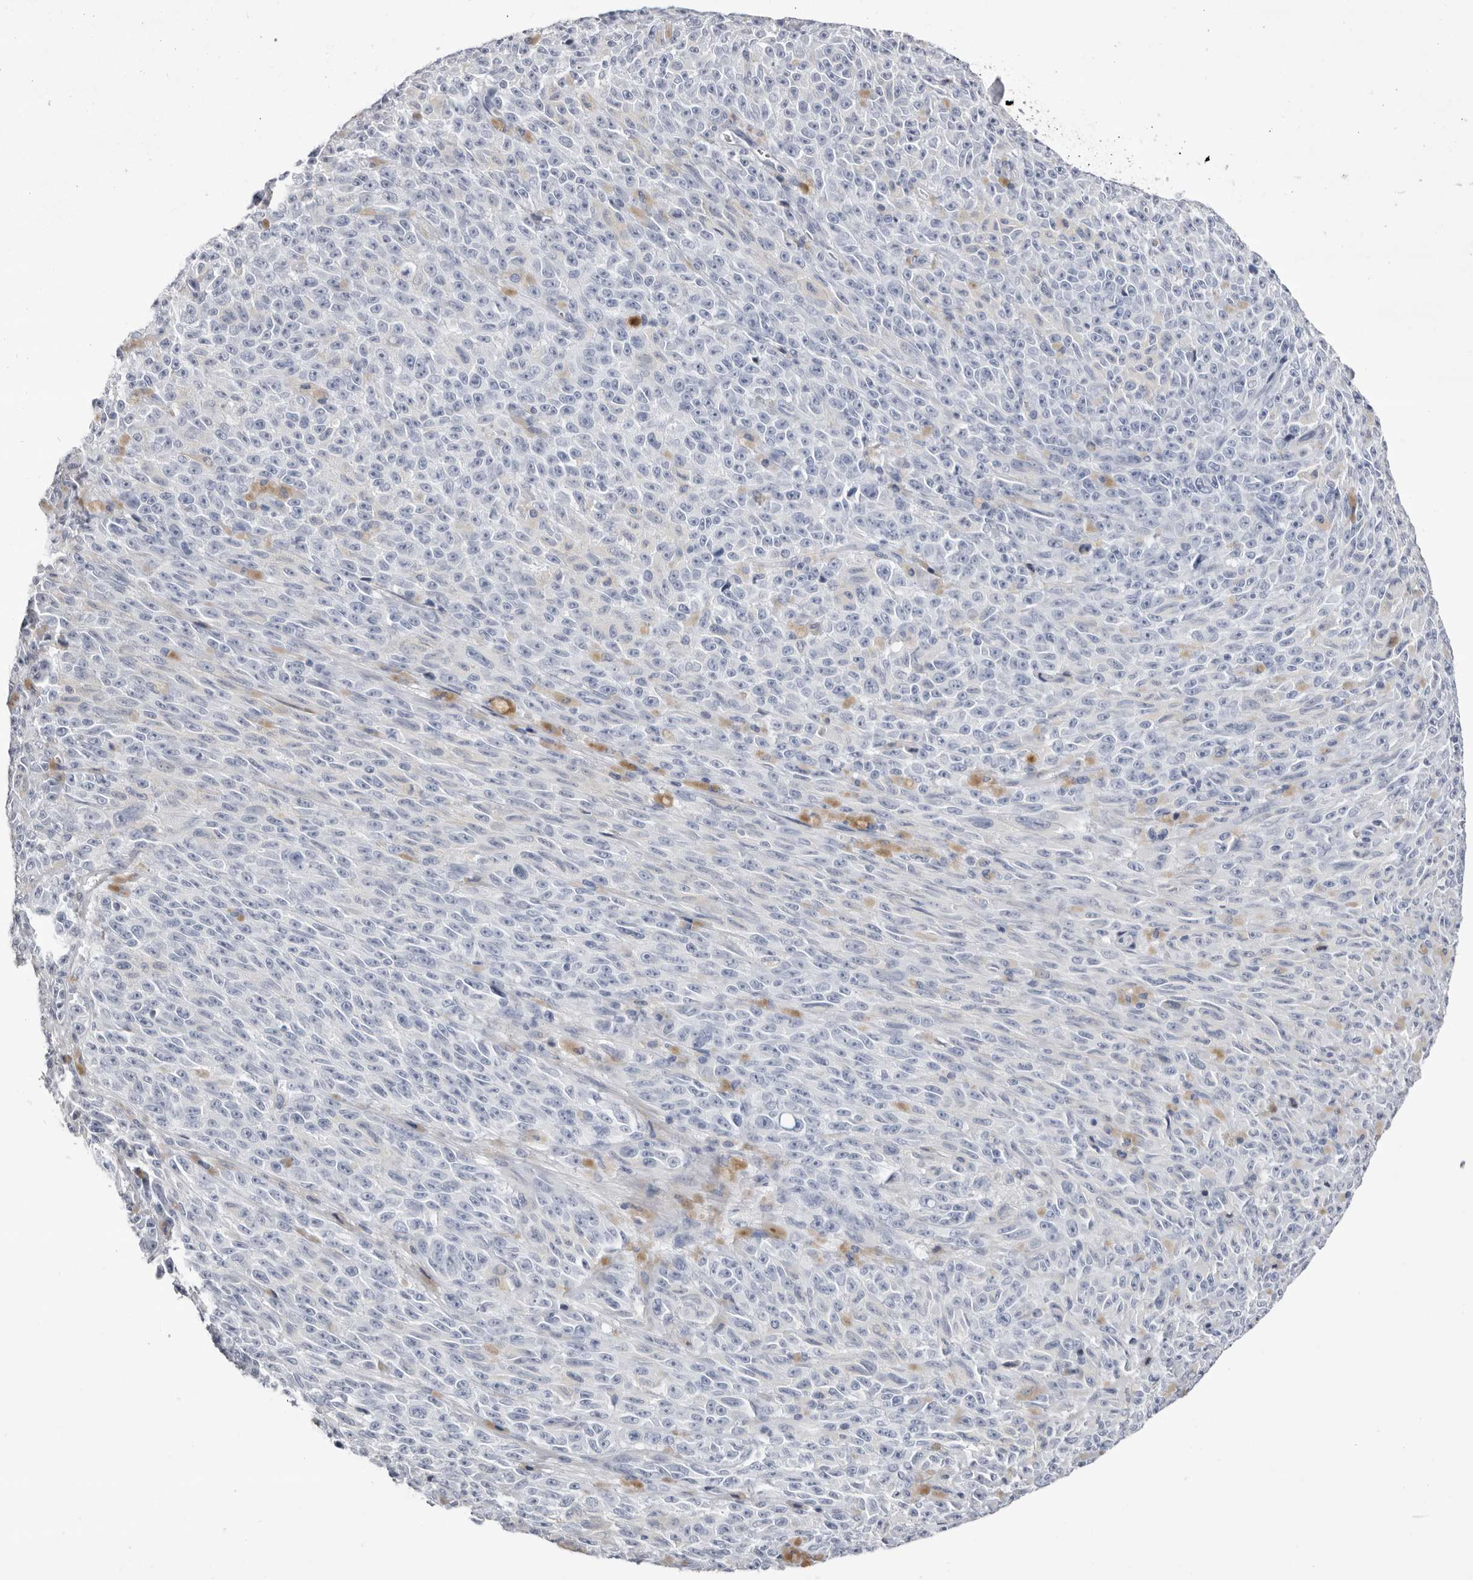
{"staining": {"intensity": "negative", "quantity": "none", "location": "none"}, "tissue": "melanoma", "cell_type": "Tumor cells", "image_type": "cancer", "snomed": [{"axis": "morphology", "description": "Malignant melanoma, NOS"}, {"axis": "topography", "description": "Skin"}], "caption": "This photomicrograph is of melanoma stained with immunohistochemistry (IHC) to label a protein in brown with the nuclei are counter-stained blue. There is no positivity in tumor cells.", "gene": "LPO", "patient": {"sex": "female", "age": 82}}